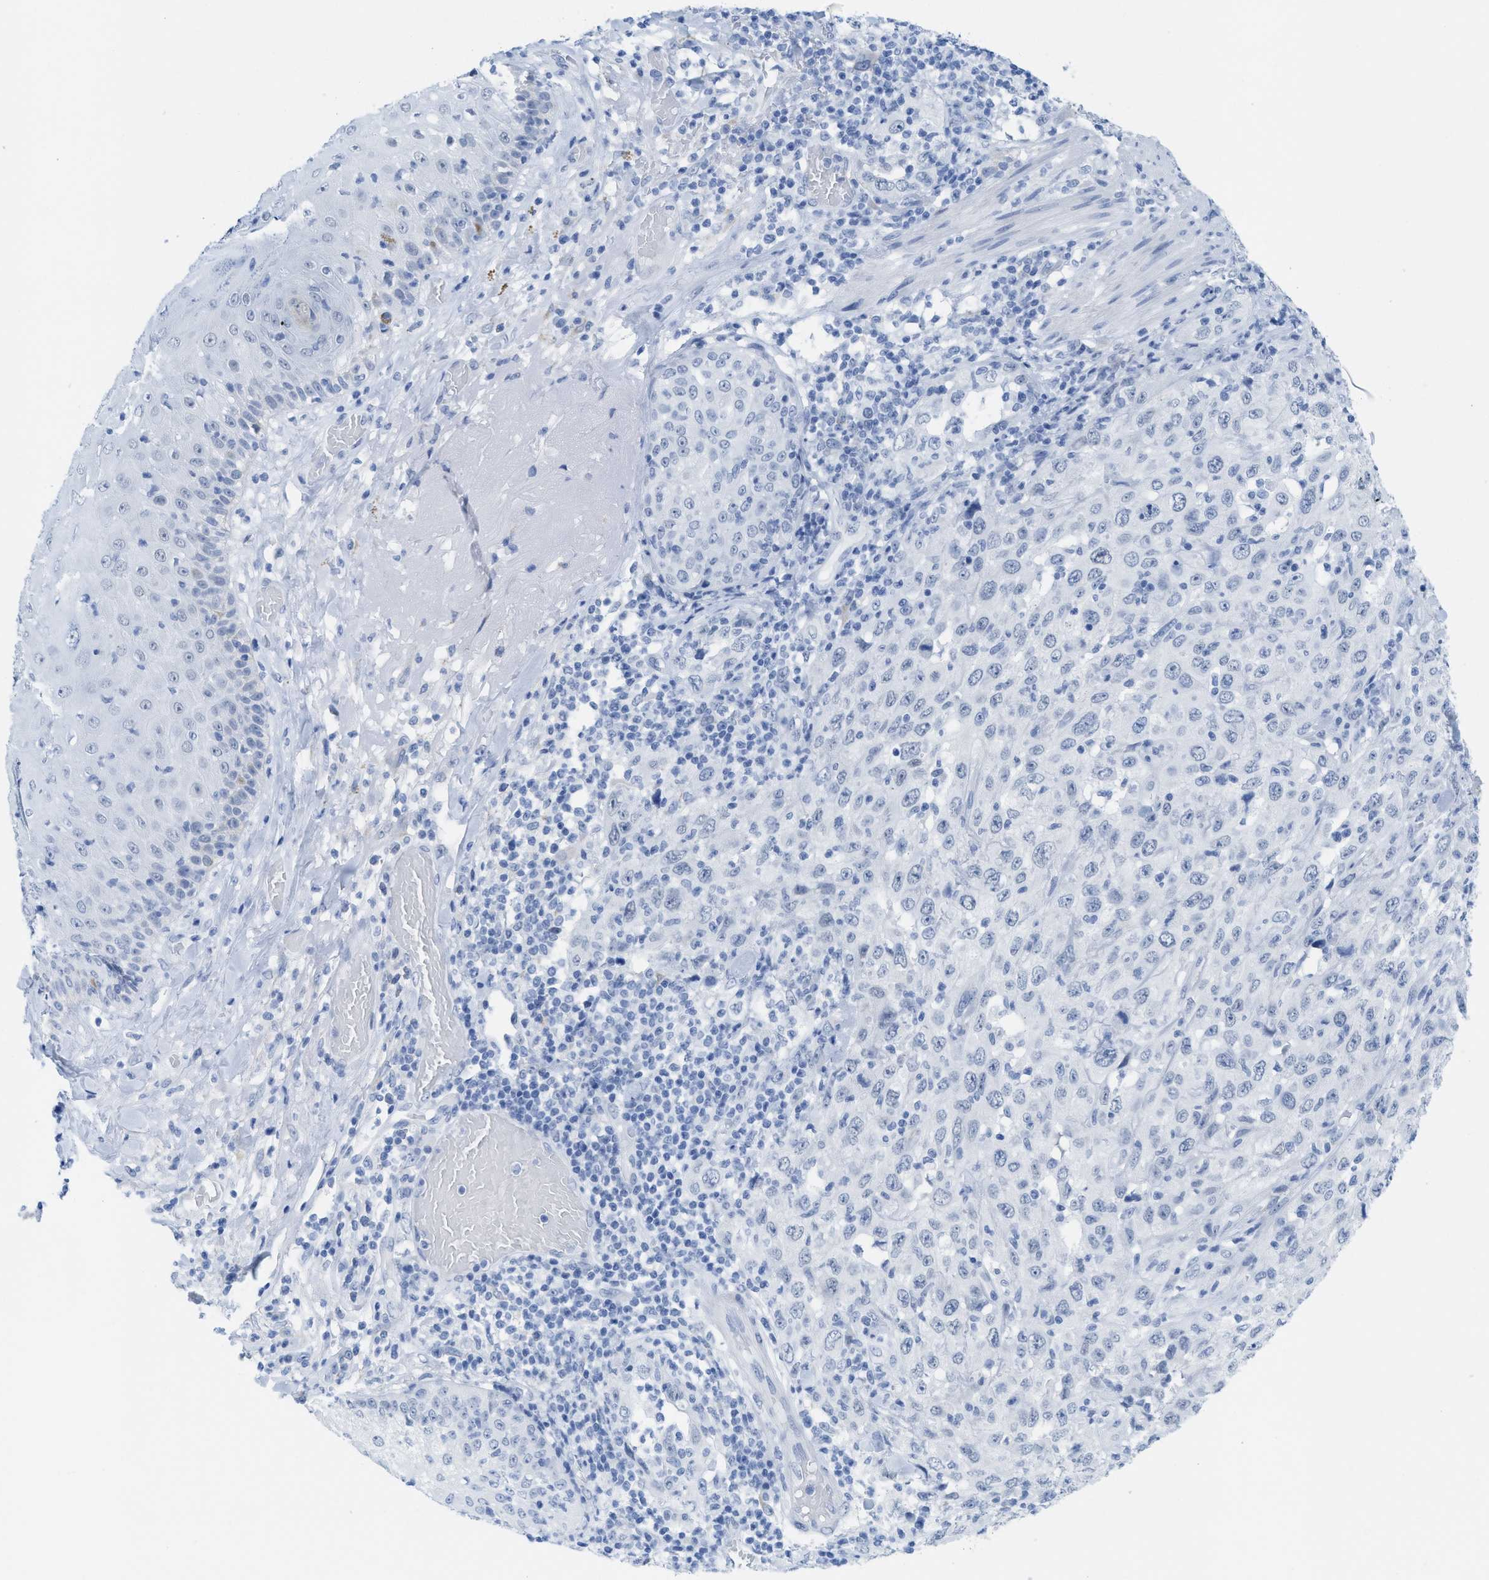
{"staining": {"intensity": "negative", "quantity": "none", "location": "none"}, "tissue": "skin cancer", "cell_type": "Tumor cells", "image_type": "cancer", "snomed": [{"axis": "morphology", "description": "Squamous cell carcinoma, NOS"}, {"axis": "topography", "description": "Skin"}], "caption": "Tumor cells show no significant protein expression in skin cancer. (Brightfield microscopy of DAB (3,3'-diaminobenzidine) immunohistochemistry at high magnification).", "gene": "WDR4", "patient": {"sex": "female", "age": 88}}